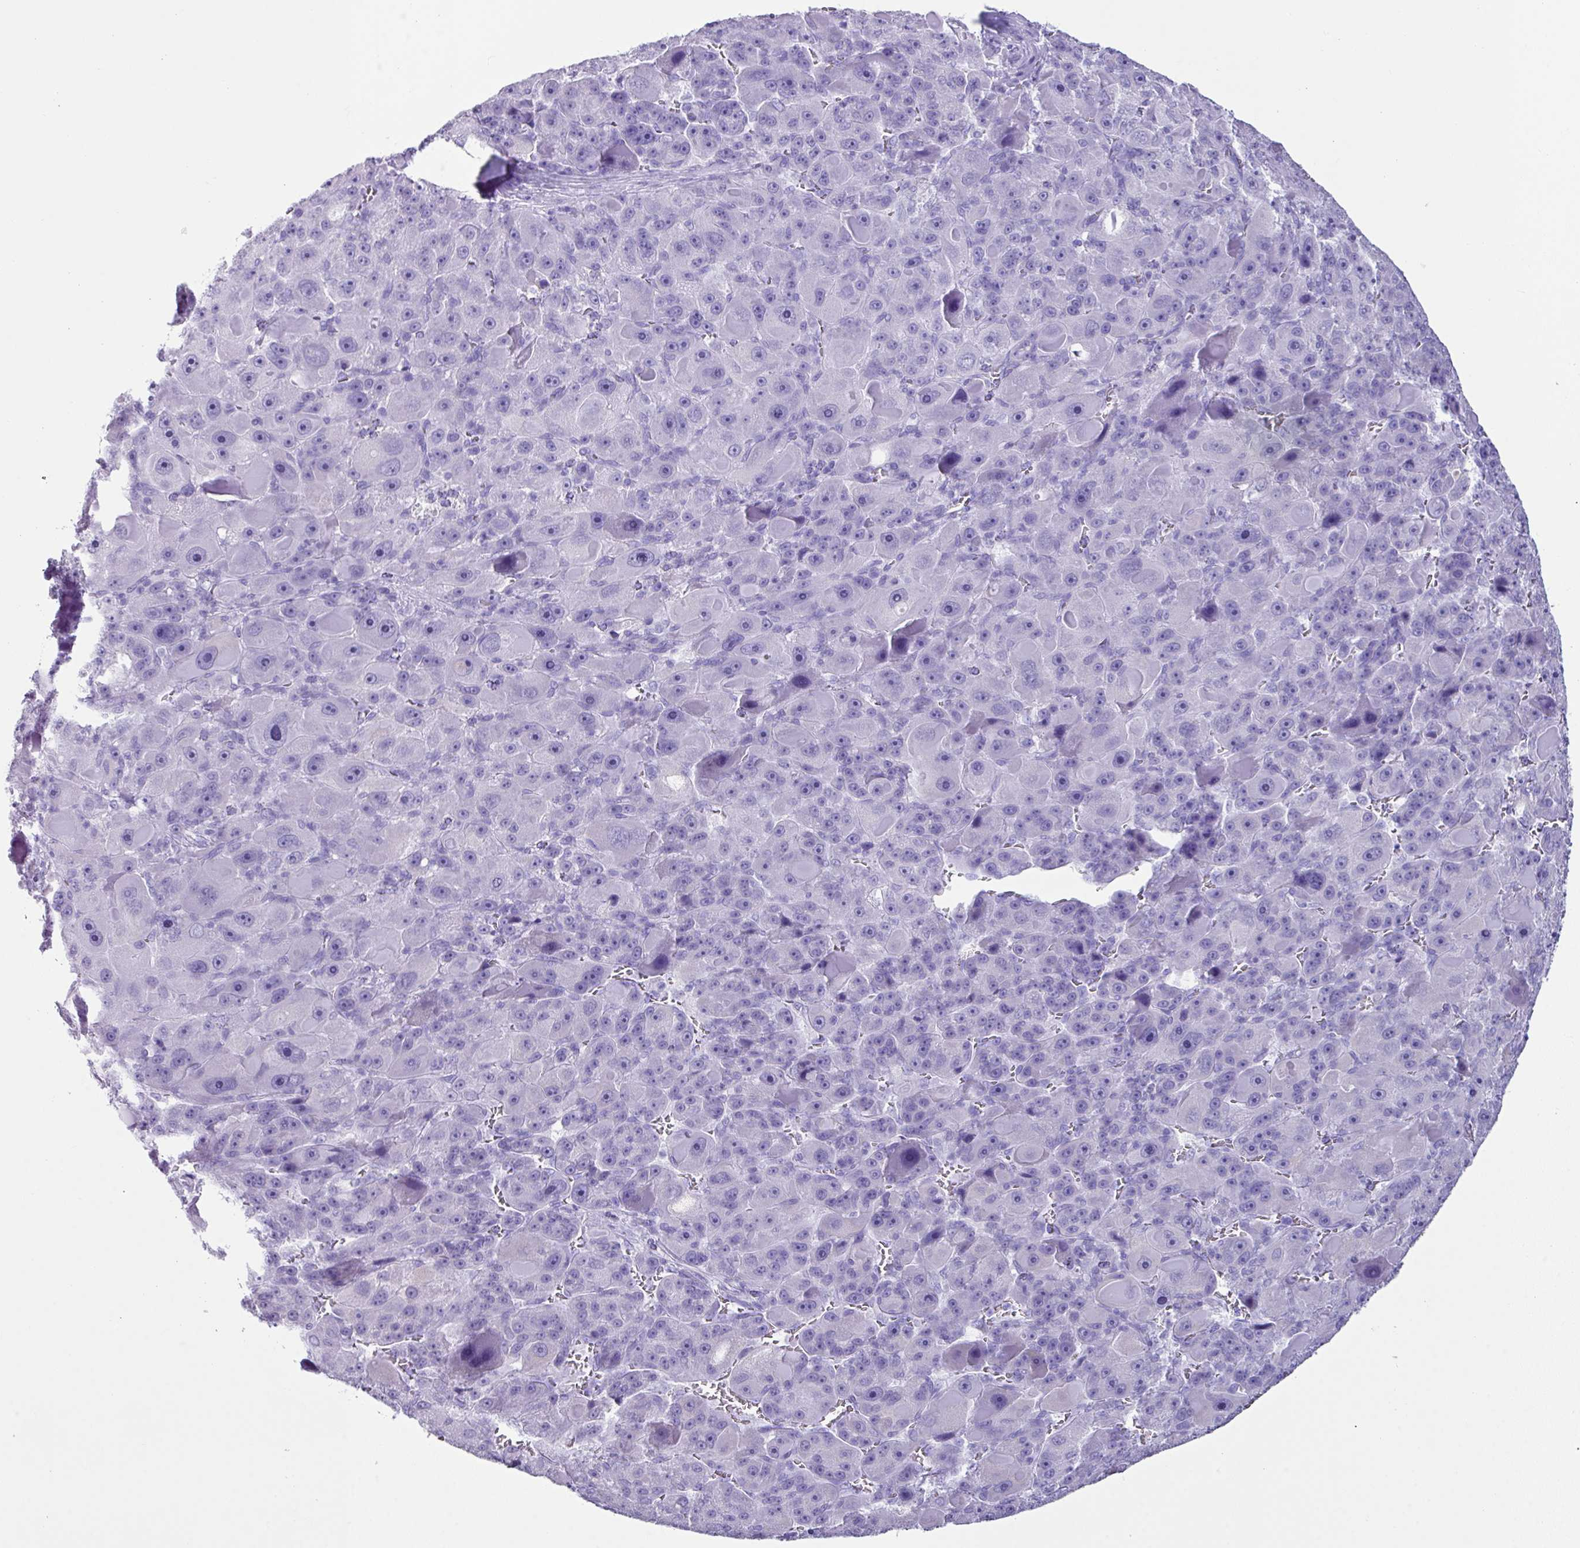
{"staining": {"intensity": "negative", "quantity": "none", "location": "none"}, "tissue": "liver cancer", "cell_type": "Tumor cells", "image_type": "cancer", "snomed": [{"axis": "morphology", "description": "Carcinoma, Hepatocellular, NOS"}, {"axis": "topography", "description": "Liver"}], "caption": "This is an immunohistochemistry (IHC) image of human liver hepatocellular carcinoma. There is no positivity in tumor cells.", "gene": "NCCRP1", "patient": {"sex": "male", "age": 76}}